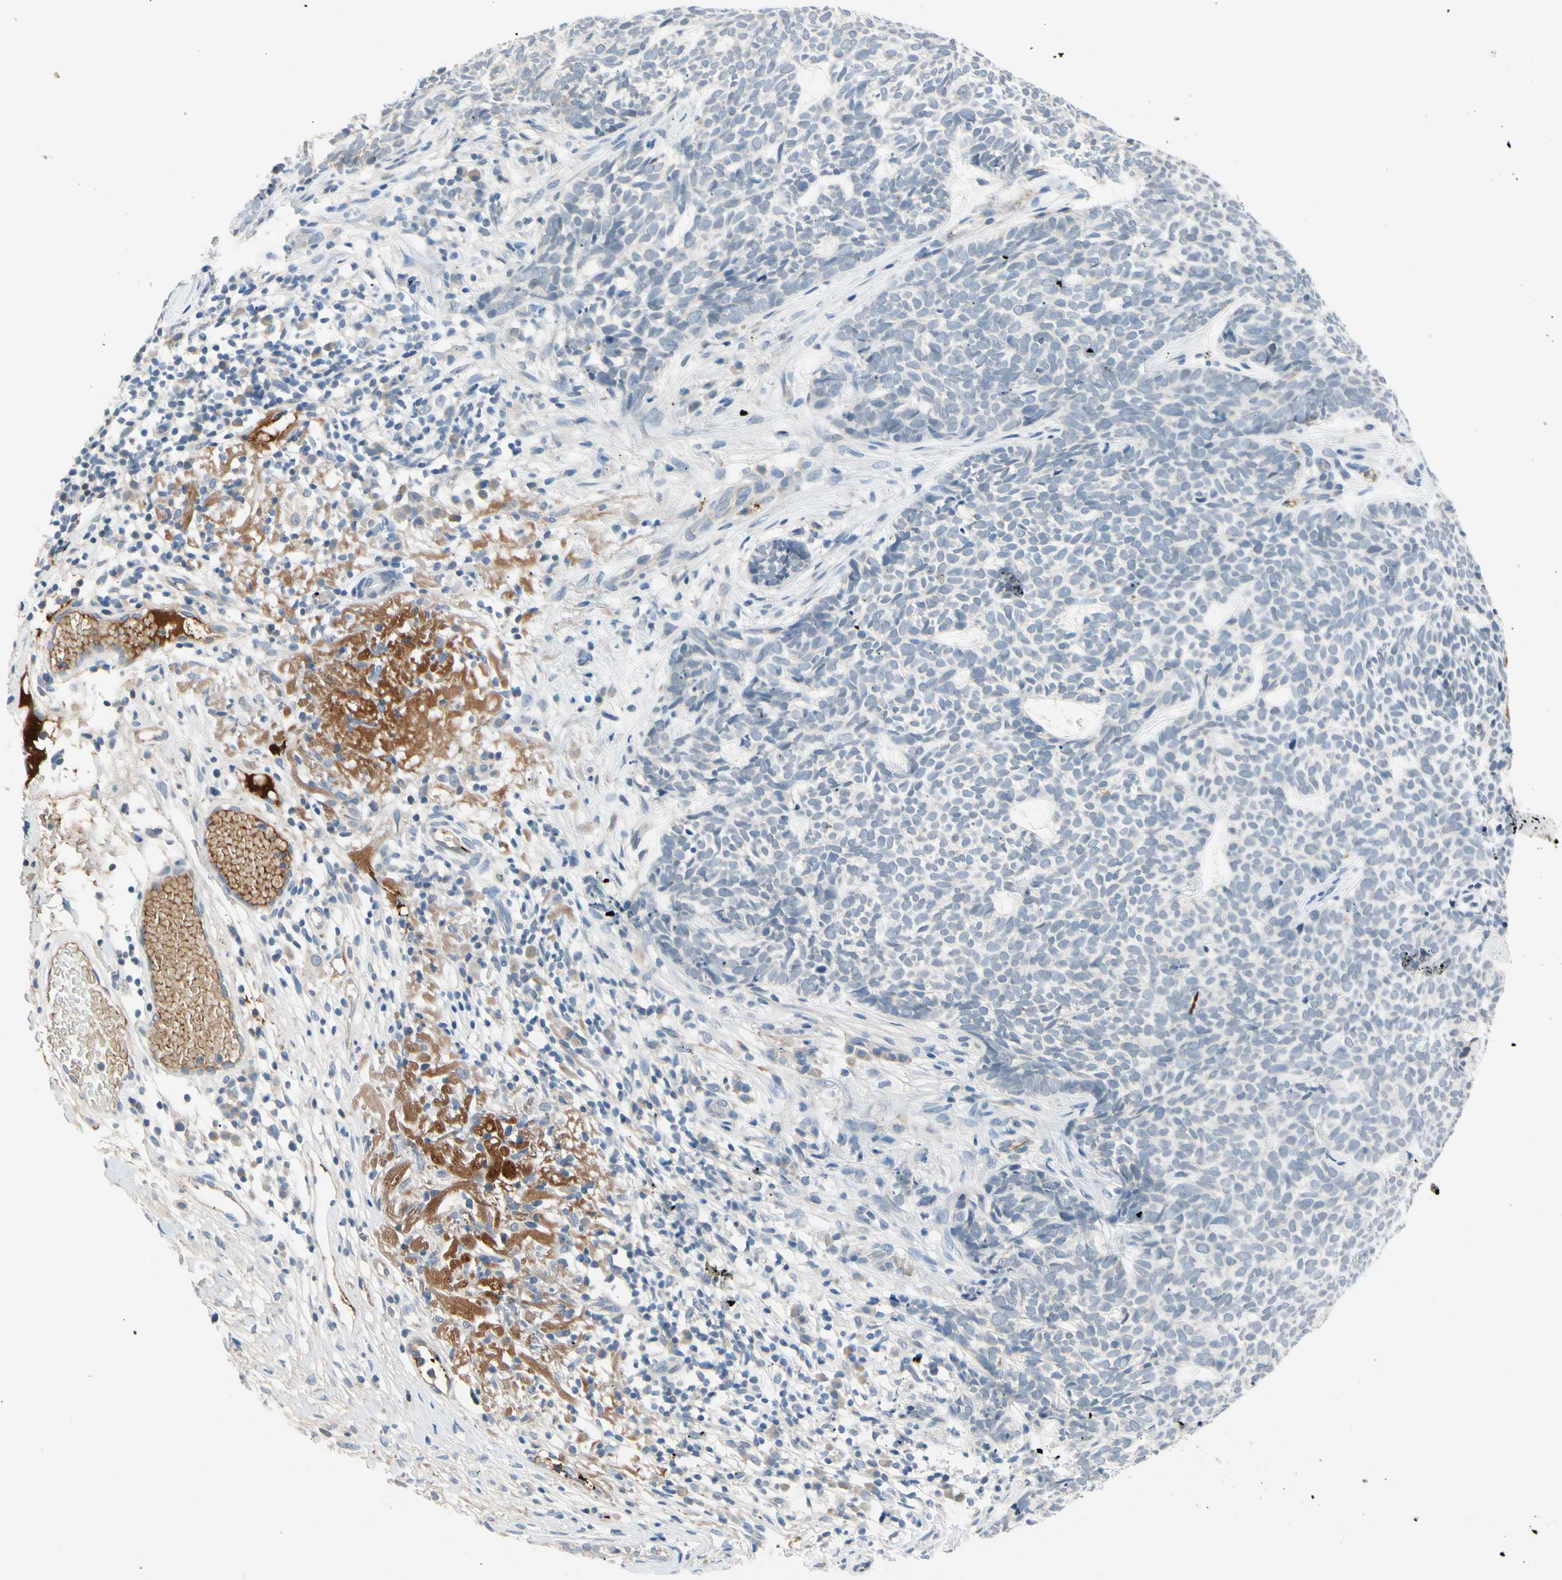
{"staining": {"intensity": "weak", "quantity": "<25%", "location": "cytoplasmic/membranous"}, "tissue": "skin cancer", "cell_type": "Tumor cells", "image_type": "cancer", "snomed": [{"axis": "morphology", "description": "Basal cell carcinoma"}, {"axis": "topography", "description": "Skin"}], "caption": "Immunohistochemistry image of human skin basal cell carcinoma stained for a protein (brown), which shows no expression in tumor cells.", "gene": "CNDP1", "patient": {"sex": "female", "age": 84}}